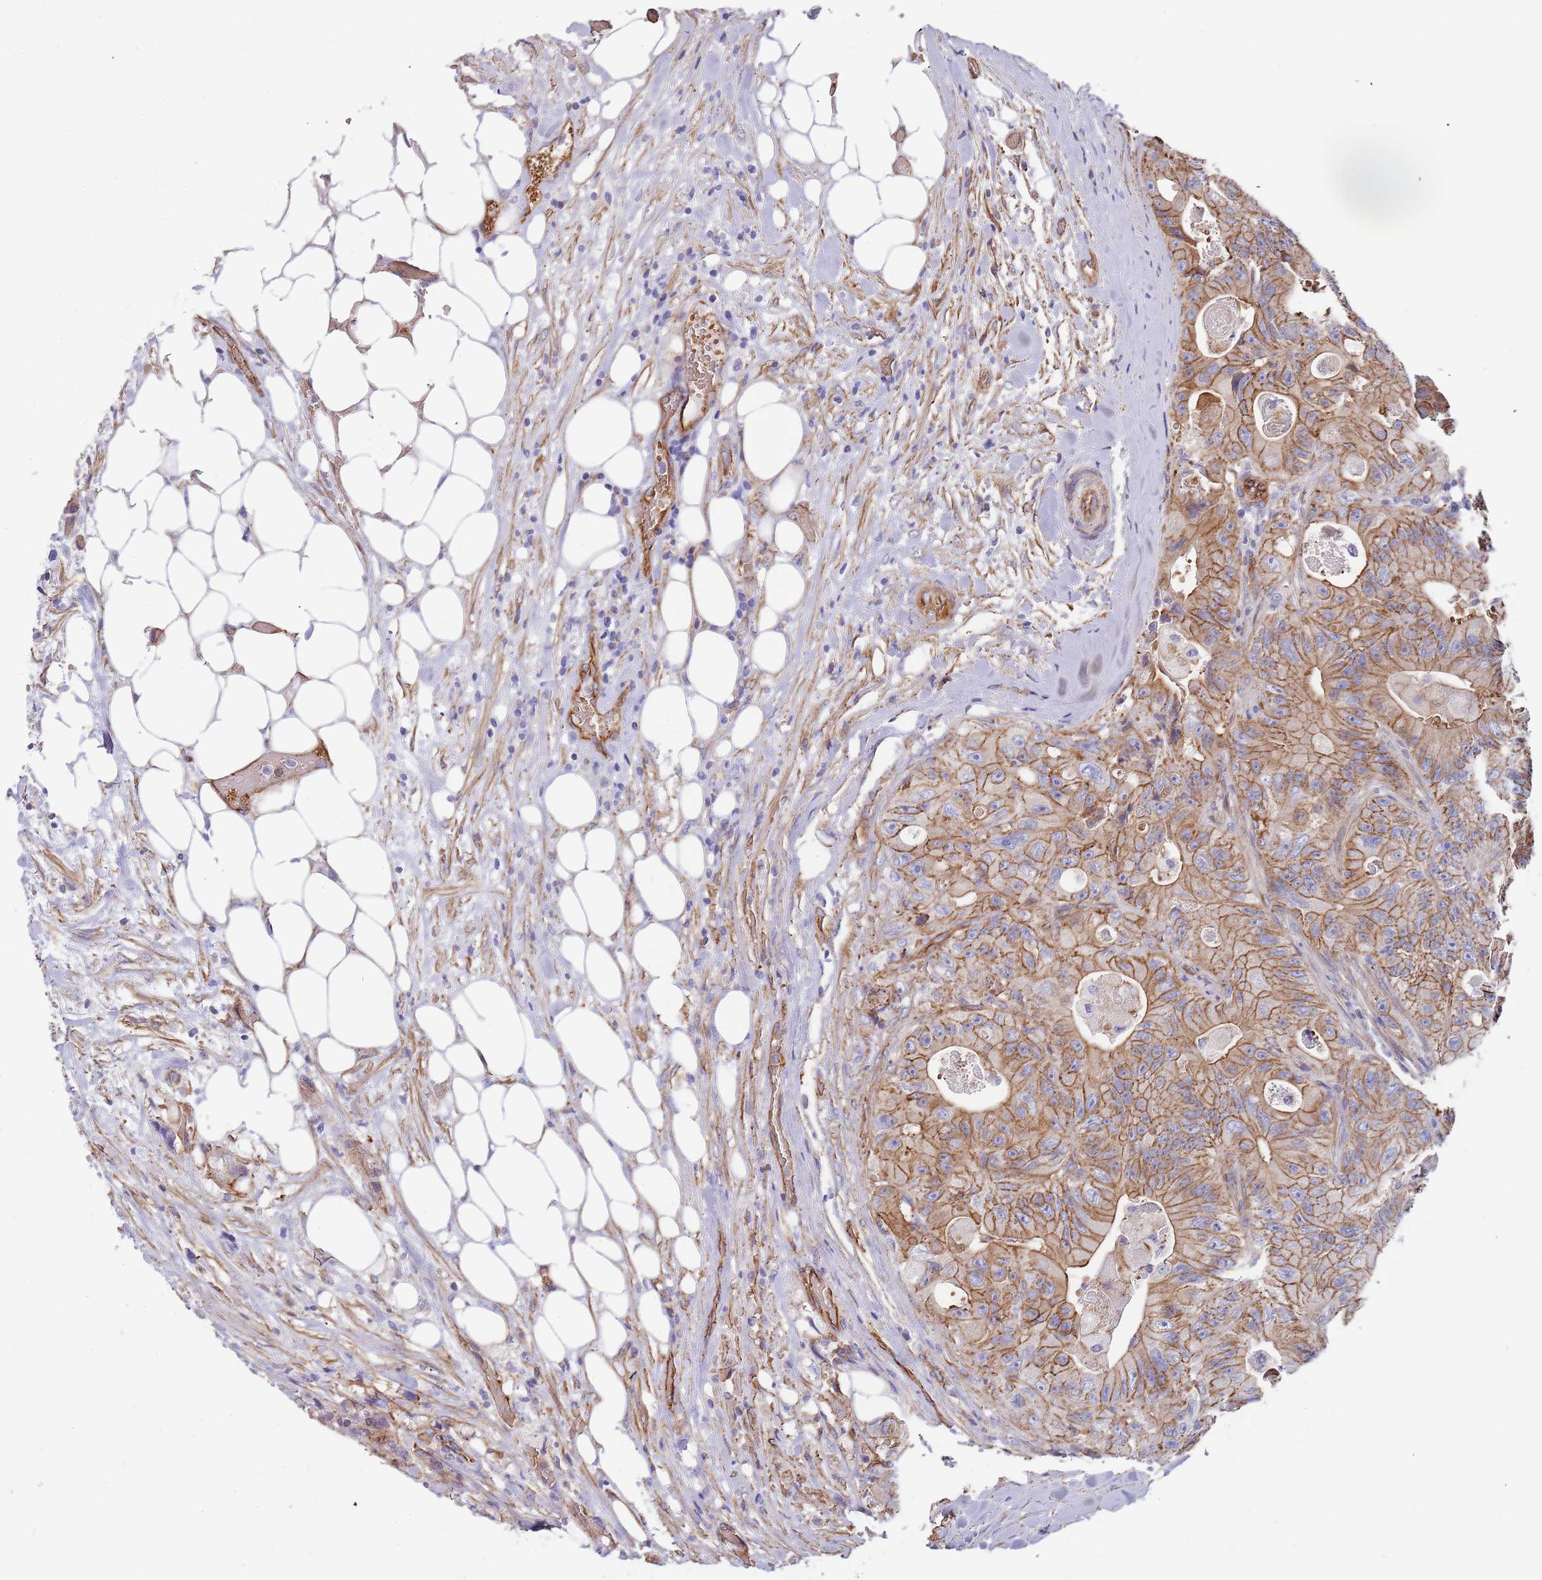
{"staining": {"intensity": "moderate", "quantity": ">75%", "location": "cytoplasmic/membranous"}, "tissue": "colorectal cancer", "cell_type": "Tumor cells", "image_type": "cancer", "snomed": [{"axis": "morphology", "description": "Adenocarcinoma, NOS"}, {"axis": "topography", "description": "Colon"}], "caption": "The micrograph shows staining of colorectal adenocarcinoma, revealing moderate cytoplasmic/membranous protein expression (brown color) within tumor cells.", "gene": "GFRAL", "patient": {"sex": "female", "age": 46}}